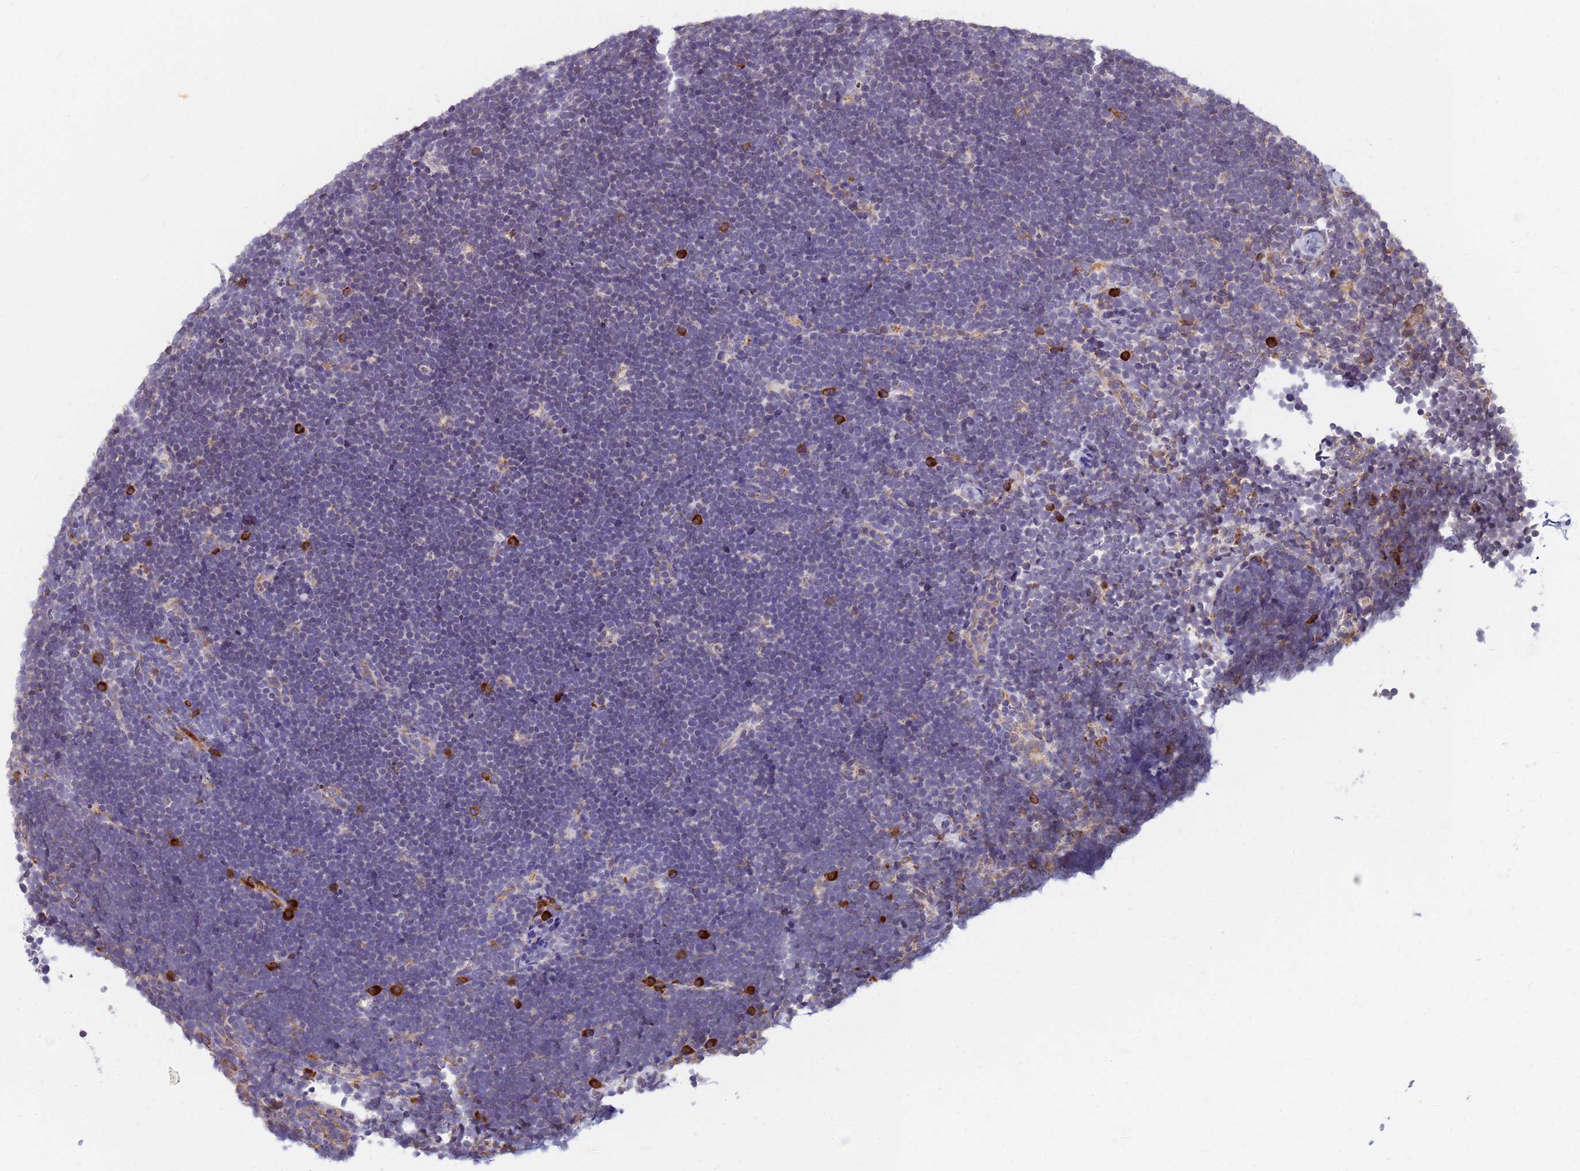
{"staining": {"intensity": "negative", "quantity": "none", "location": "none"}, "tissue": "lymphoma", "cell_type": "Tumor cells", "image_type": "cancer", "snomed": [{"axis": "morphology", "description": "Malignant lymphoma, non-Hodgkin's type, High grade"}, {"axis": "topography", "description": "Lymph node"}], "caption": "Tumor cells show no significant expression in lymphoma.", "gene": "SSR4", "patient": {"sex": "male", "age": 13}}